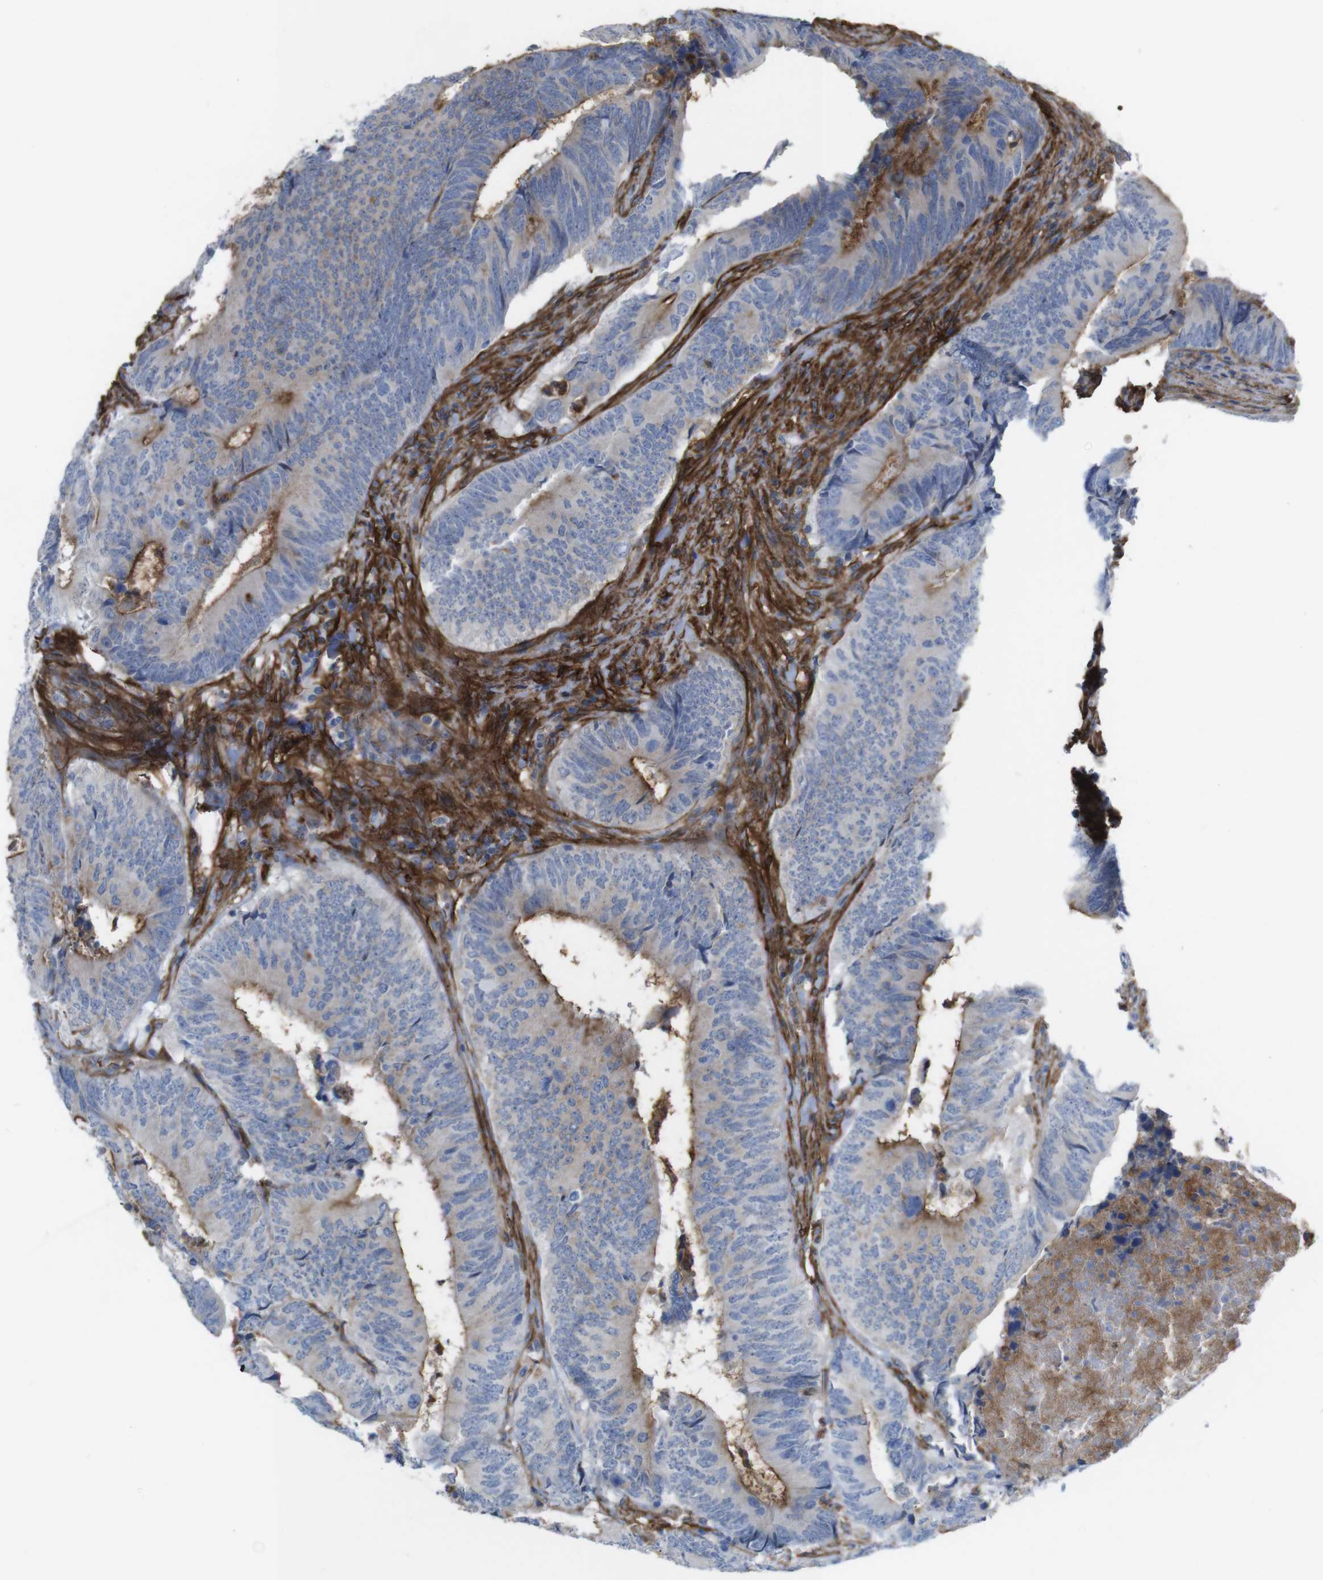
{"staining": {"intensity": "moderate", "quantity": "25%-75%", "location": "cytoplasmic/membranous"}, "tissue": "colorectal cancer", "cell_type": "Tumor cells", "image_type": "cancer", "snomed": [{"axis": "morphology", "description": "Normal tissue, NOS"}, {"axis": "morphology", "description": "Adenocarcinoma, NOS"}, {"axis": "topography", "description": "Colon"}], "caption": "Adenocarcinoma (colorectal) was stained to show a protein in brown. There is medium levels of moderate cytoplasmic/membranous staining in approximately 25%-75% of tumor cells.", "gene": "CYBRD1", "patient": {"sex": "male", "age": 56}}